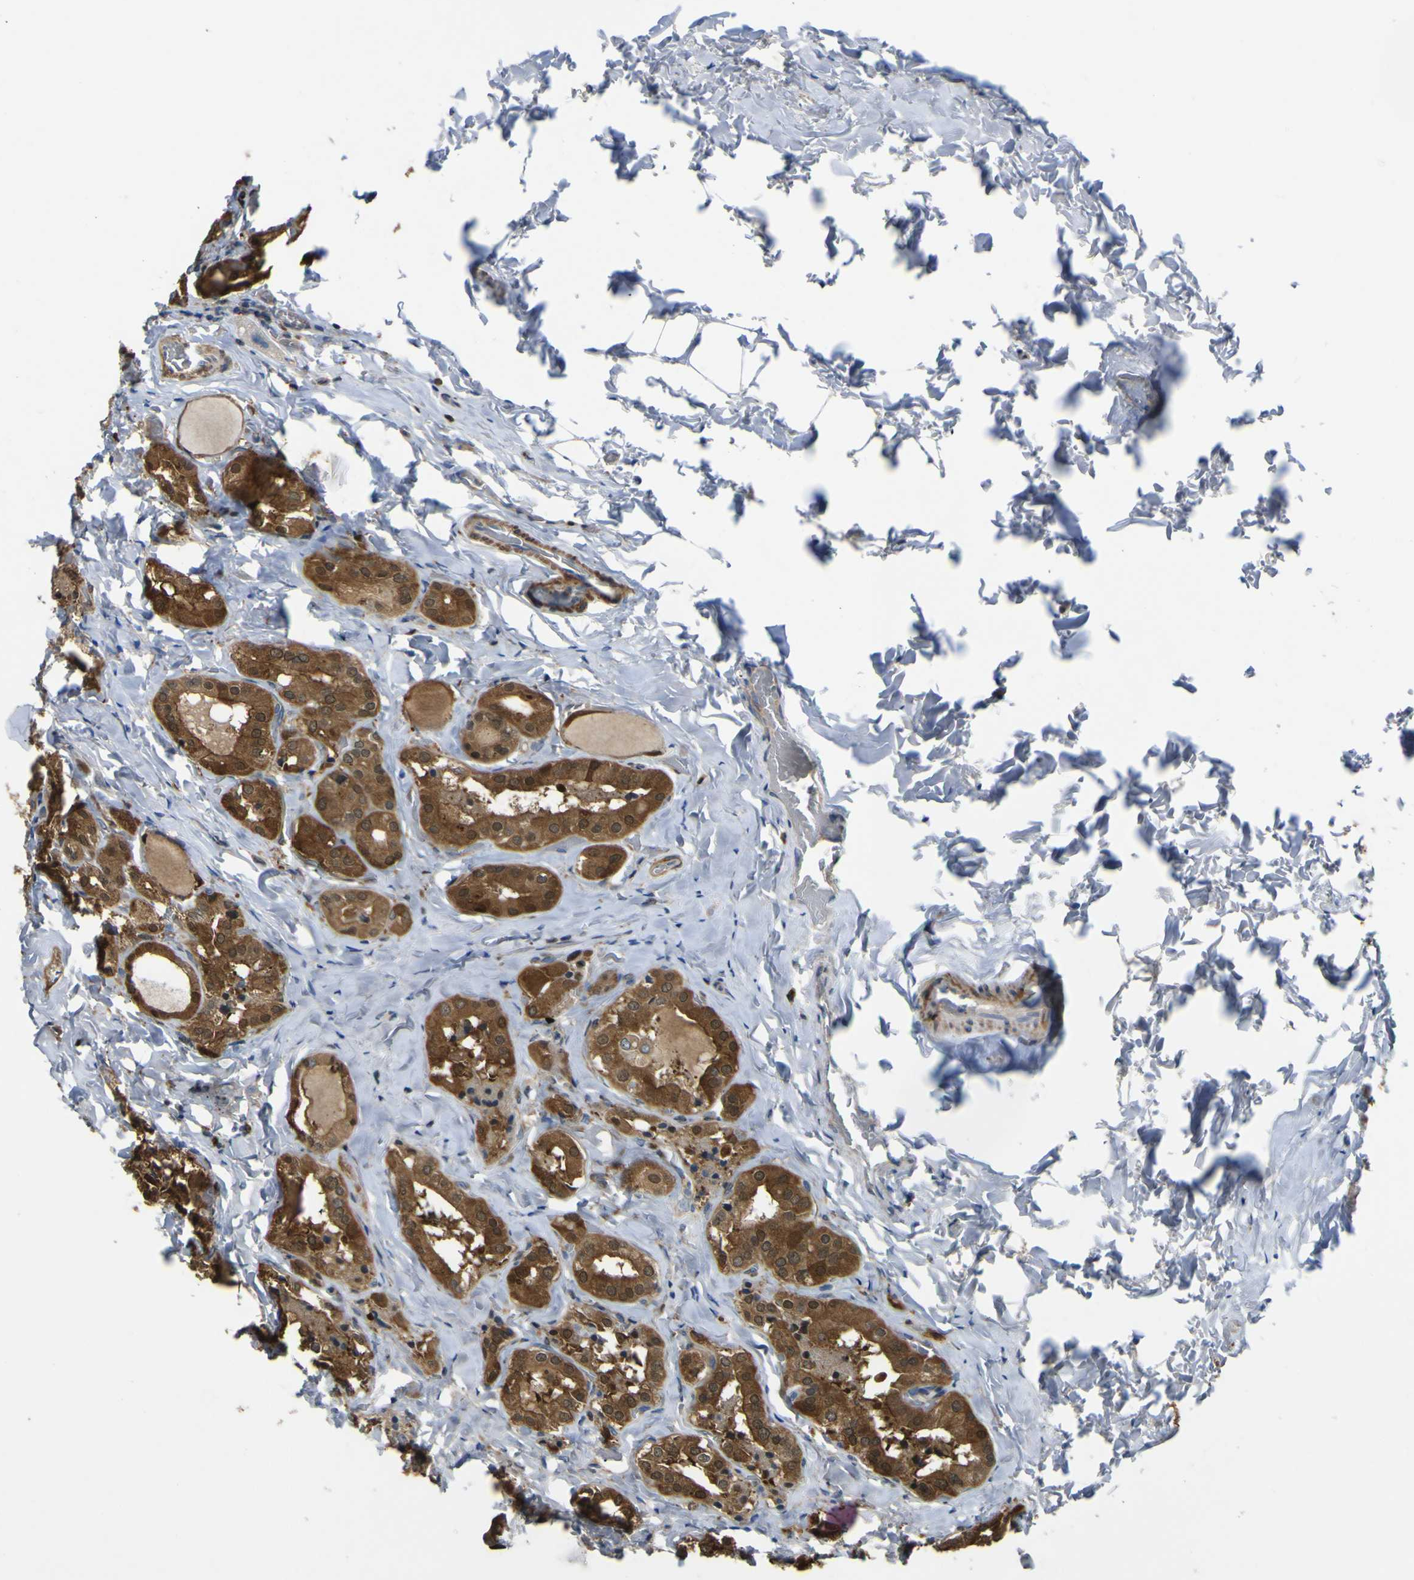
{"staining": {"intensity": "strong", "quantity": "25%-75%", "location": "cytoplasmic/membranous"}, "tissue": "parathyroid gland", "cell_type": "Glandular cells", "image_type": "normal", "snomed": [{"axis": "morphology", "description": "Normal tissue, NOS"}, {"axis": "morphology", "description": "Atrophy, NOS"}, {"axis": "topography", "description": "Parathyroid gland"}], "caption": "Parathyroid gland stained for a protein (brown) displays strong cytoplasmic/membranous positive staining in approximately 25%-75% of glandular cells.", "gene": "EML2", "patient": {"sex": "female", "age": 54}}